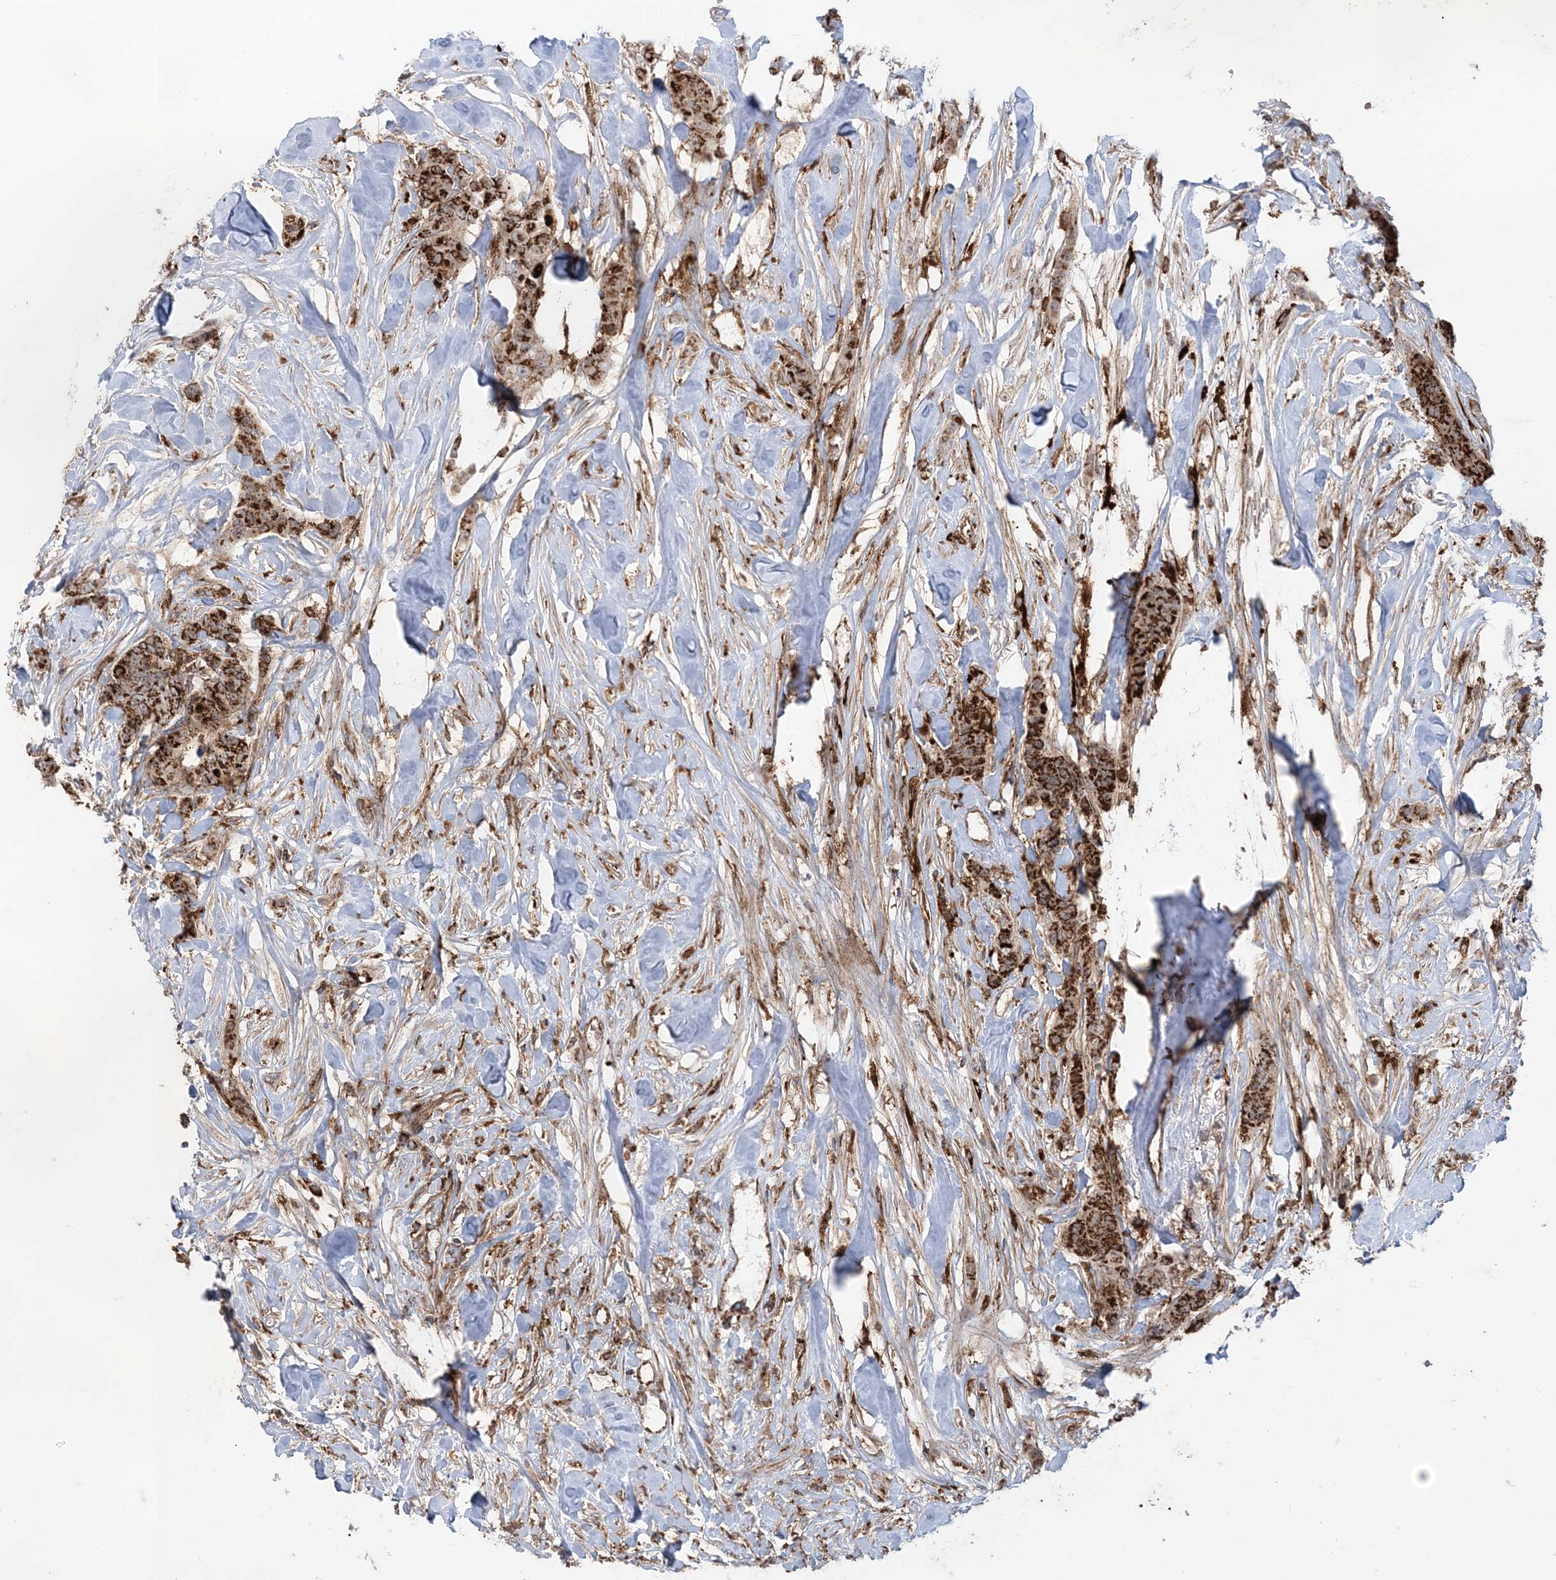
{"staining": {"intensity": "strong", "quantity": ">75%", "location": "cytoplasmic/membranous"}, "tissue": "breast cancer", "cell_type": "Tumor cells", "image_type": "cancer", "snomed": [{"axis": "morphology", "description": "Duct carcinoma"}, {"axis": "topography", "description": "Breast"}], "caption": "Immunohistochemical staining of human invasive ductal carcinoma (breast) exhibits strong cytoplasmic/membranous protein expression in approximately >75% of tumor cells.", "gene": "LRPPRC", "patient": {"sex": "female", "age": 40}}